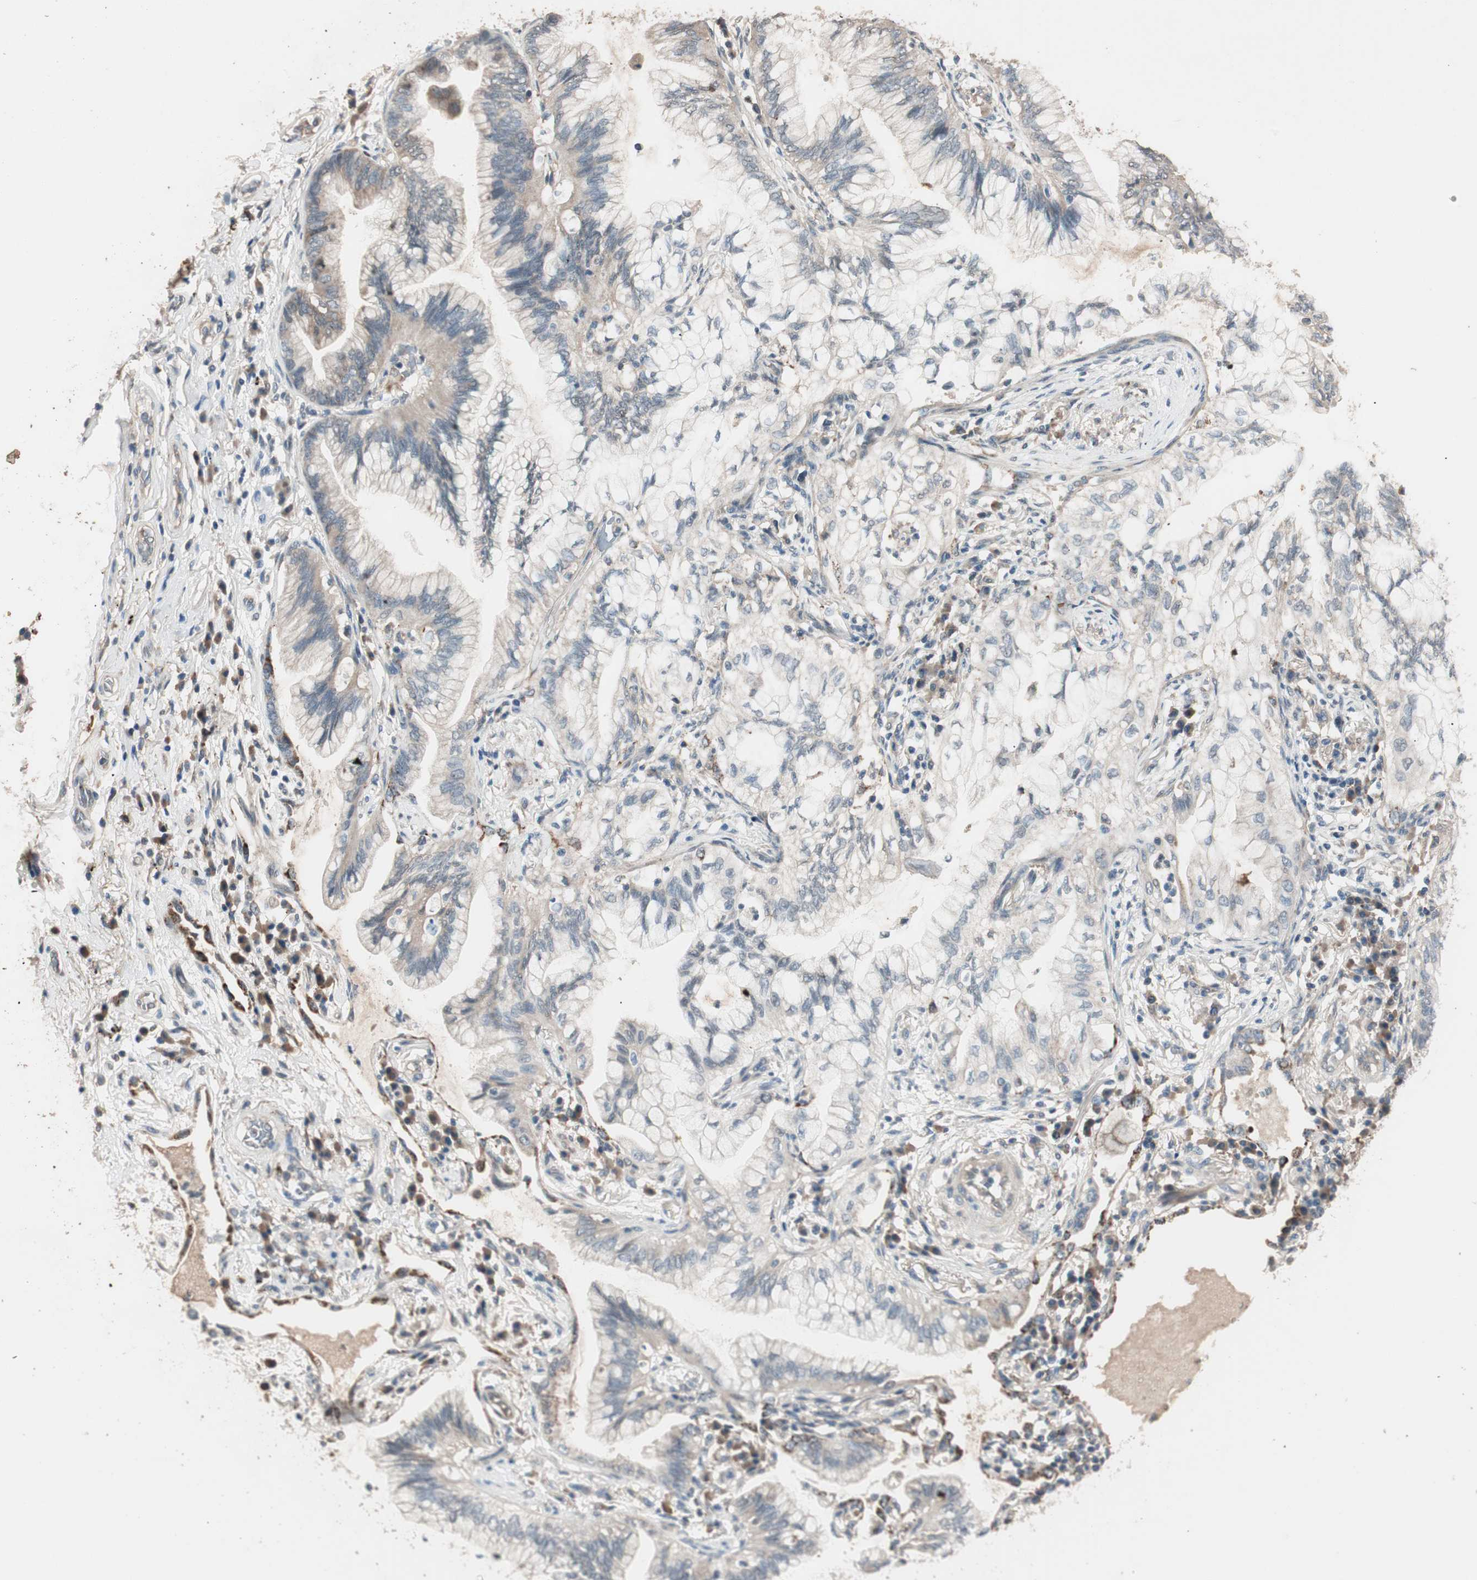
{"staining": {"intensity": "weak", "quantity": "25%-75%", "location": "cytoplasmic/membranous"}, "tissue": "lung cancer", "cell_type": "Tumor cells", "image_type": "cancer", "snomed": [{"axis": "morphology", "description": "Adenocarcinoma, NOS"}, {"axis": "topography", "description": "Lung"}], "caption": "A brown stain labels weak cytoplasmic/membranous expression of a protein in human lung cancer (adenocarcinoma) tumor cells.", "gene": "NFRKB", "patient": {"sex": "female", "age": 70}}